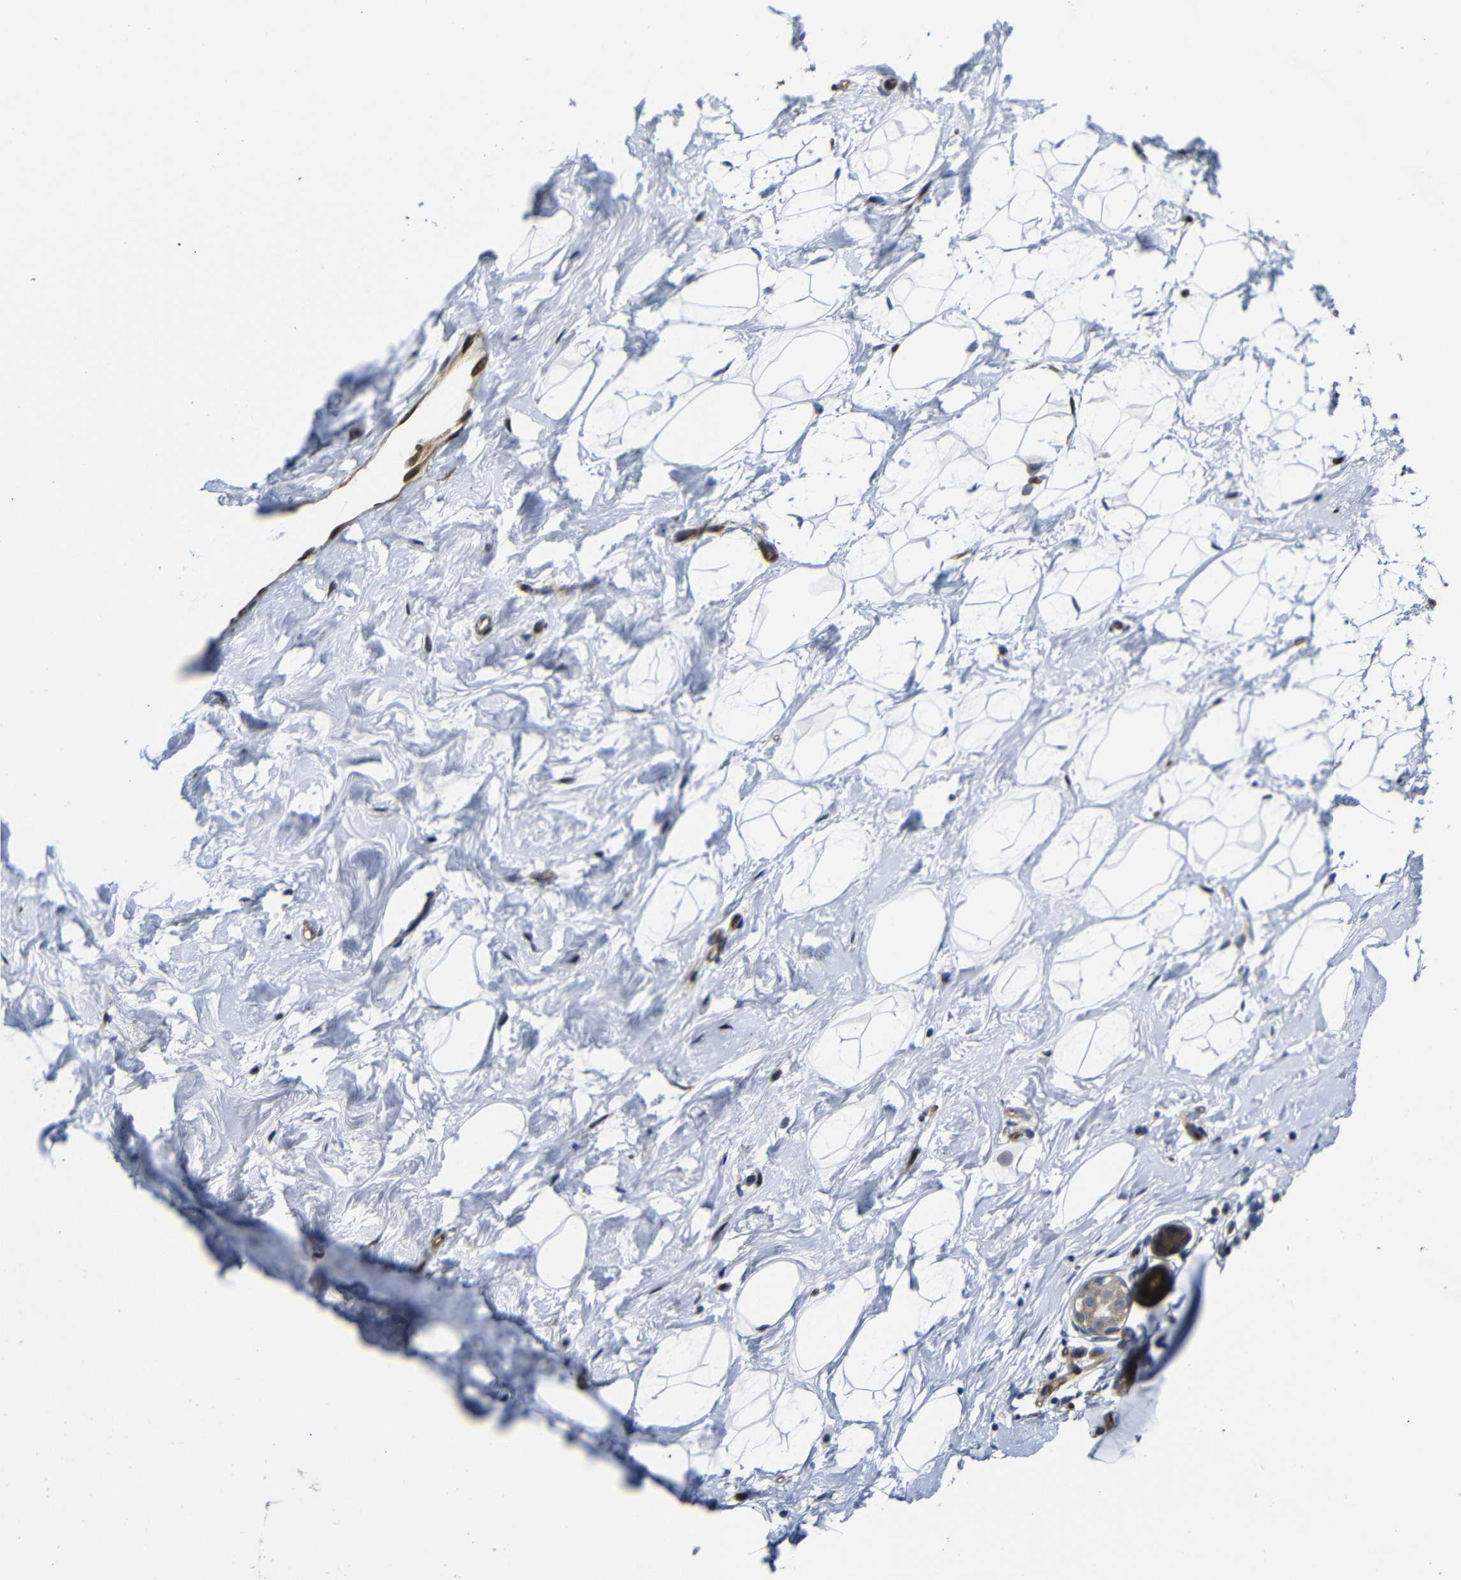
{"staining": {"intensity": "negative", "quantity": "none", "location": "none"}, "tissue": "breast", "cell_type": "Adipocytes", "image_type": "normal", "snomed": [{"axis": "morphology", "description": "Normal tissue, NOS"}, {"axis": "topography", "description": "Breast"}], "caption": "Immunohistochemistry of normal breast demonstrates no positivity in adipocytes. (Brightfield microscopy of DAB (3,3'-diaminobenzidine) immunohistochemistry (IHC) at high magnification).", "gene": "PARP14", "patient": {"sex": "female", "age": 23}}